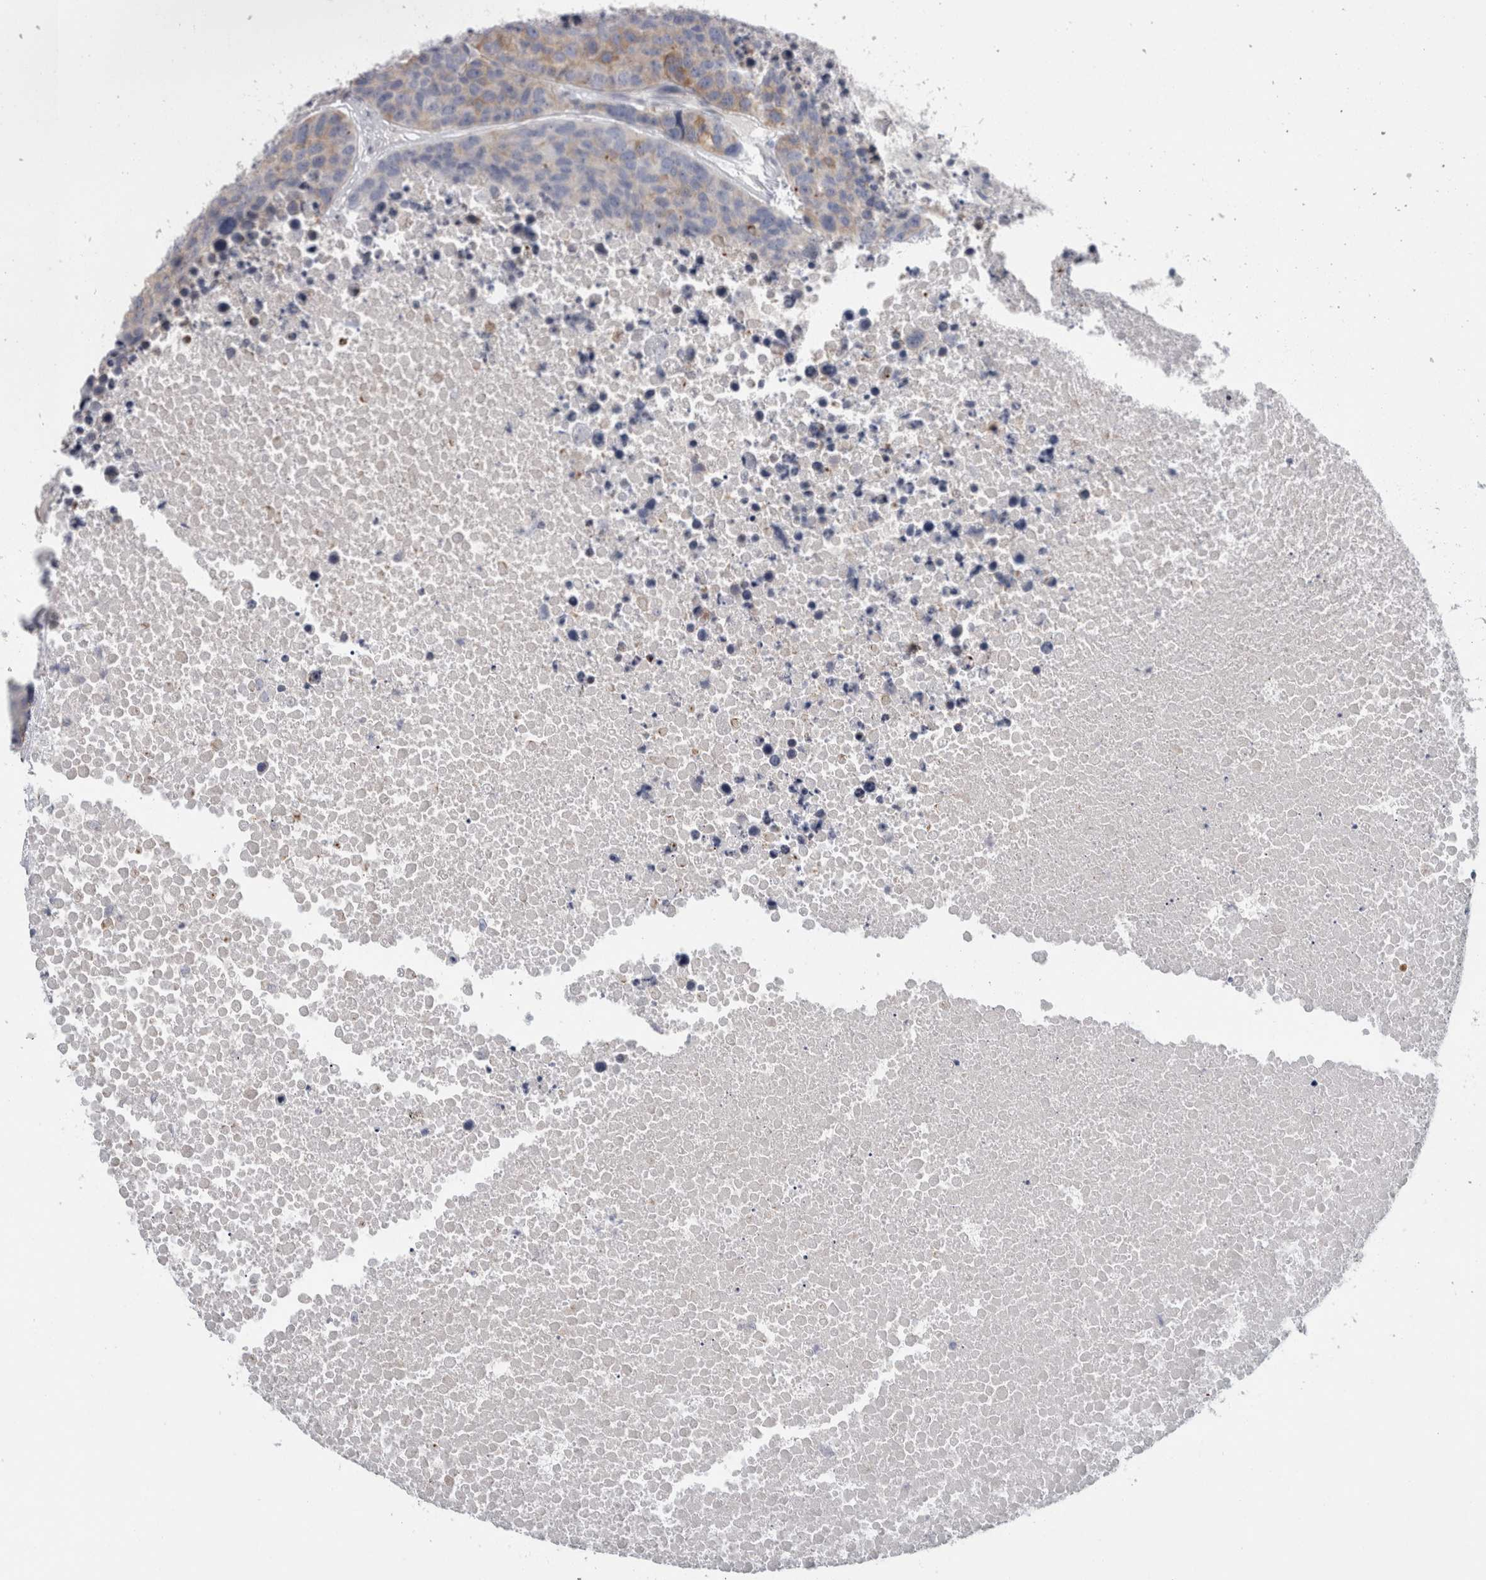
{"staining": {"intensity": "moderate", "quantity": "<25%", "location": "cytoplasmic/membranous"}, "tissue": "carcinoid", "cell_type": "Tumor cells", "image_type": "cancer", "snomed": [{"axis": "morphology", "description": "Carcinoid, malignant, NOS"}, {"axis": "topography", "description": "Lung"}], "caption": "High-power microscopy captured an immunohistochemistry (IHC) image of malignant carcinoid, revealing moderate cytoplasmic/membranous positivity in approximately <25% of tumor cells.", "gene": "NEFM", "patient": {"sex": "male", "age": 60}}